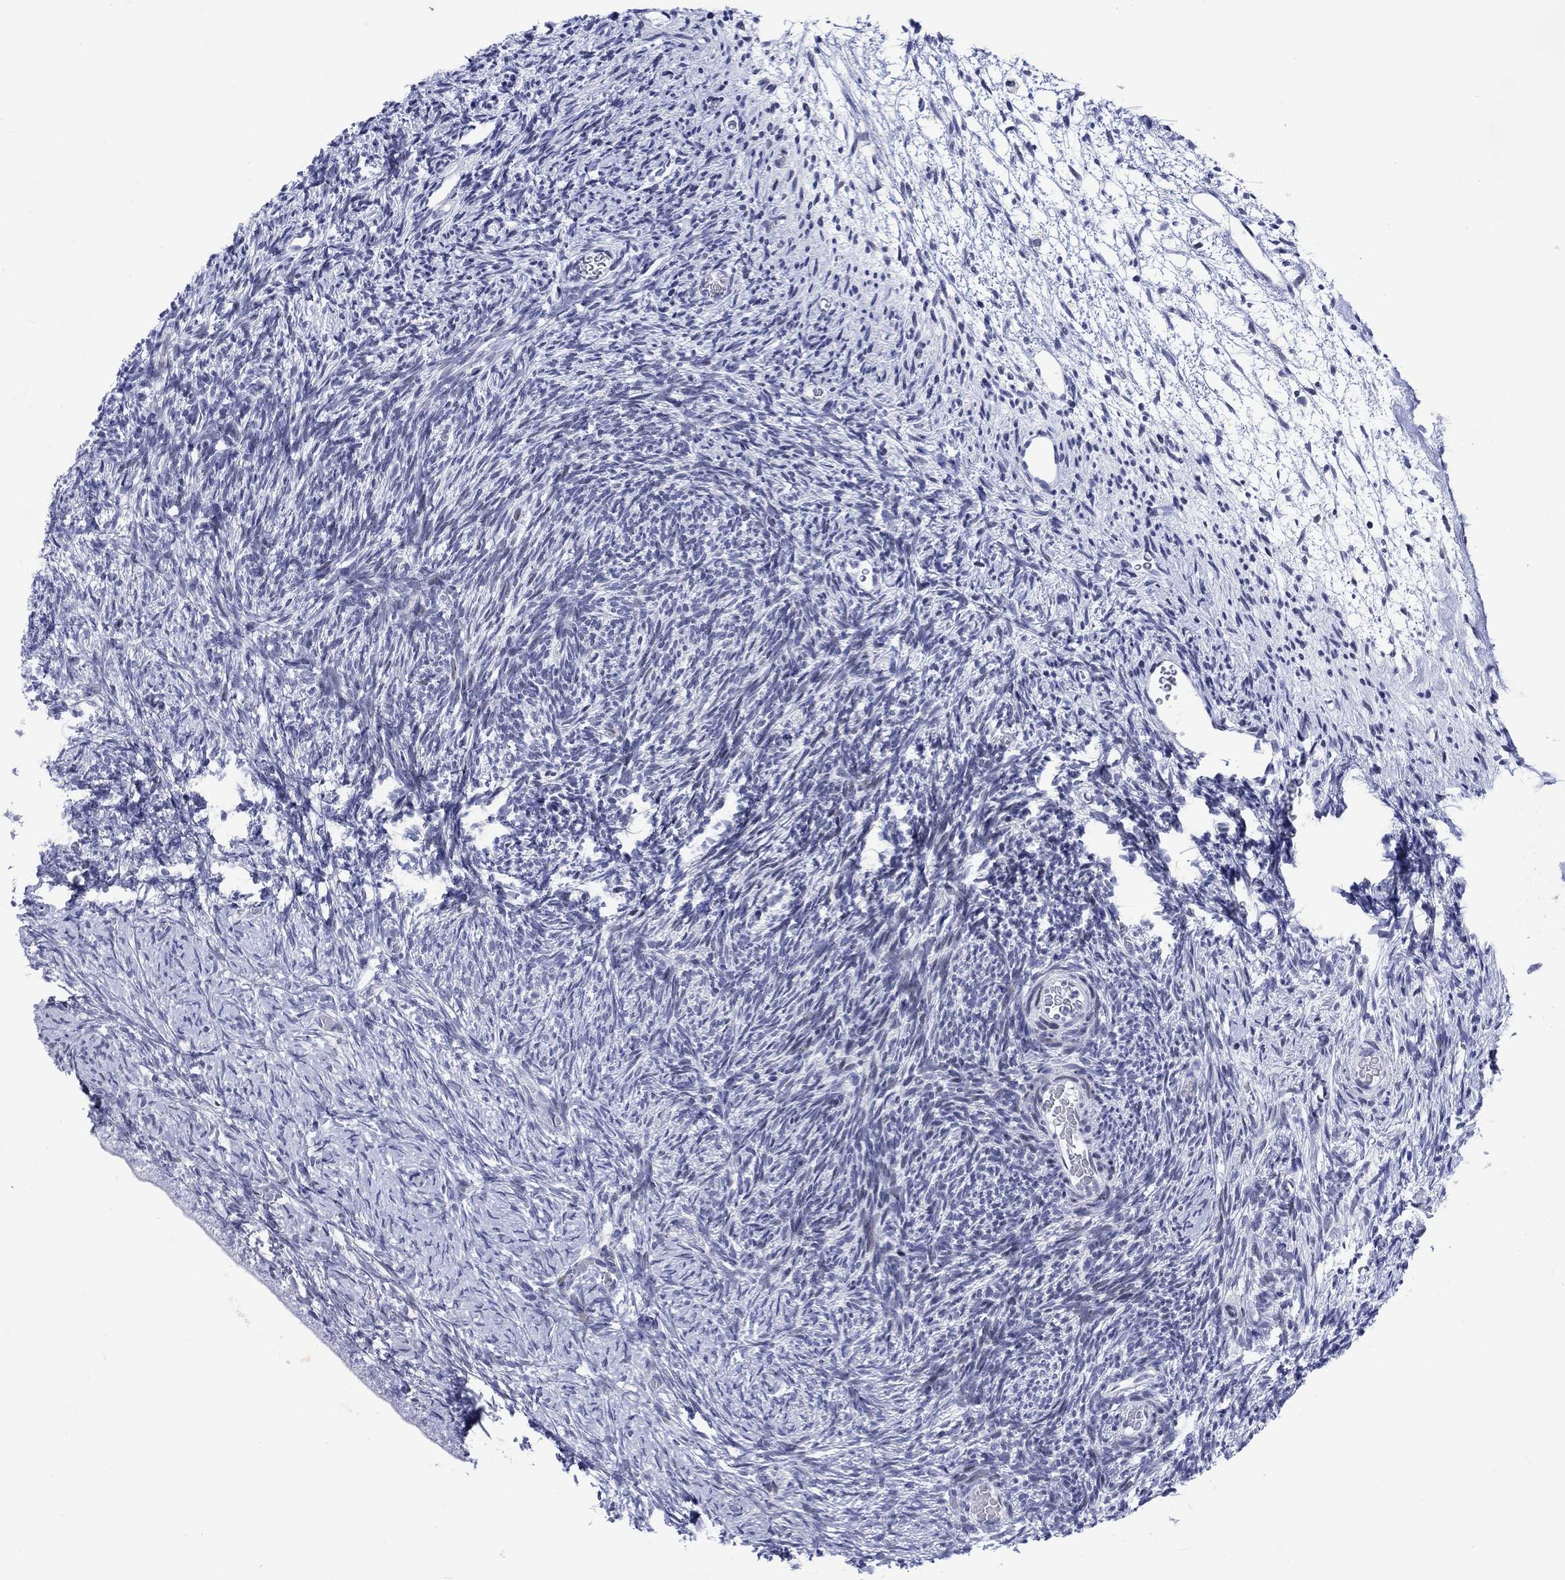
{"staining": {"intensity": "moderate", "quantity": "<25%", "location": "cytoplasmic/membranous"}, "tissue": "ovary", "cell_type": "Follicle cells", "image_type": "normal", "snomed": [{"axis": "morphology", "description": "Normal tissue, NOS"}, {"axis": "topography", "description": "Ovary"}], "caption": "About <25% of follicle cells in benign ovary demonstrate moderate cytoplasmic/membranous protein expression as visualized by brown immunohistochemical staining.", "gene": "CDCA2", "patient": {"sex": "female", "age": 39}}